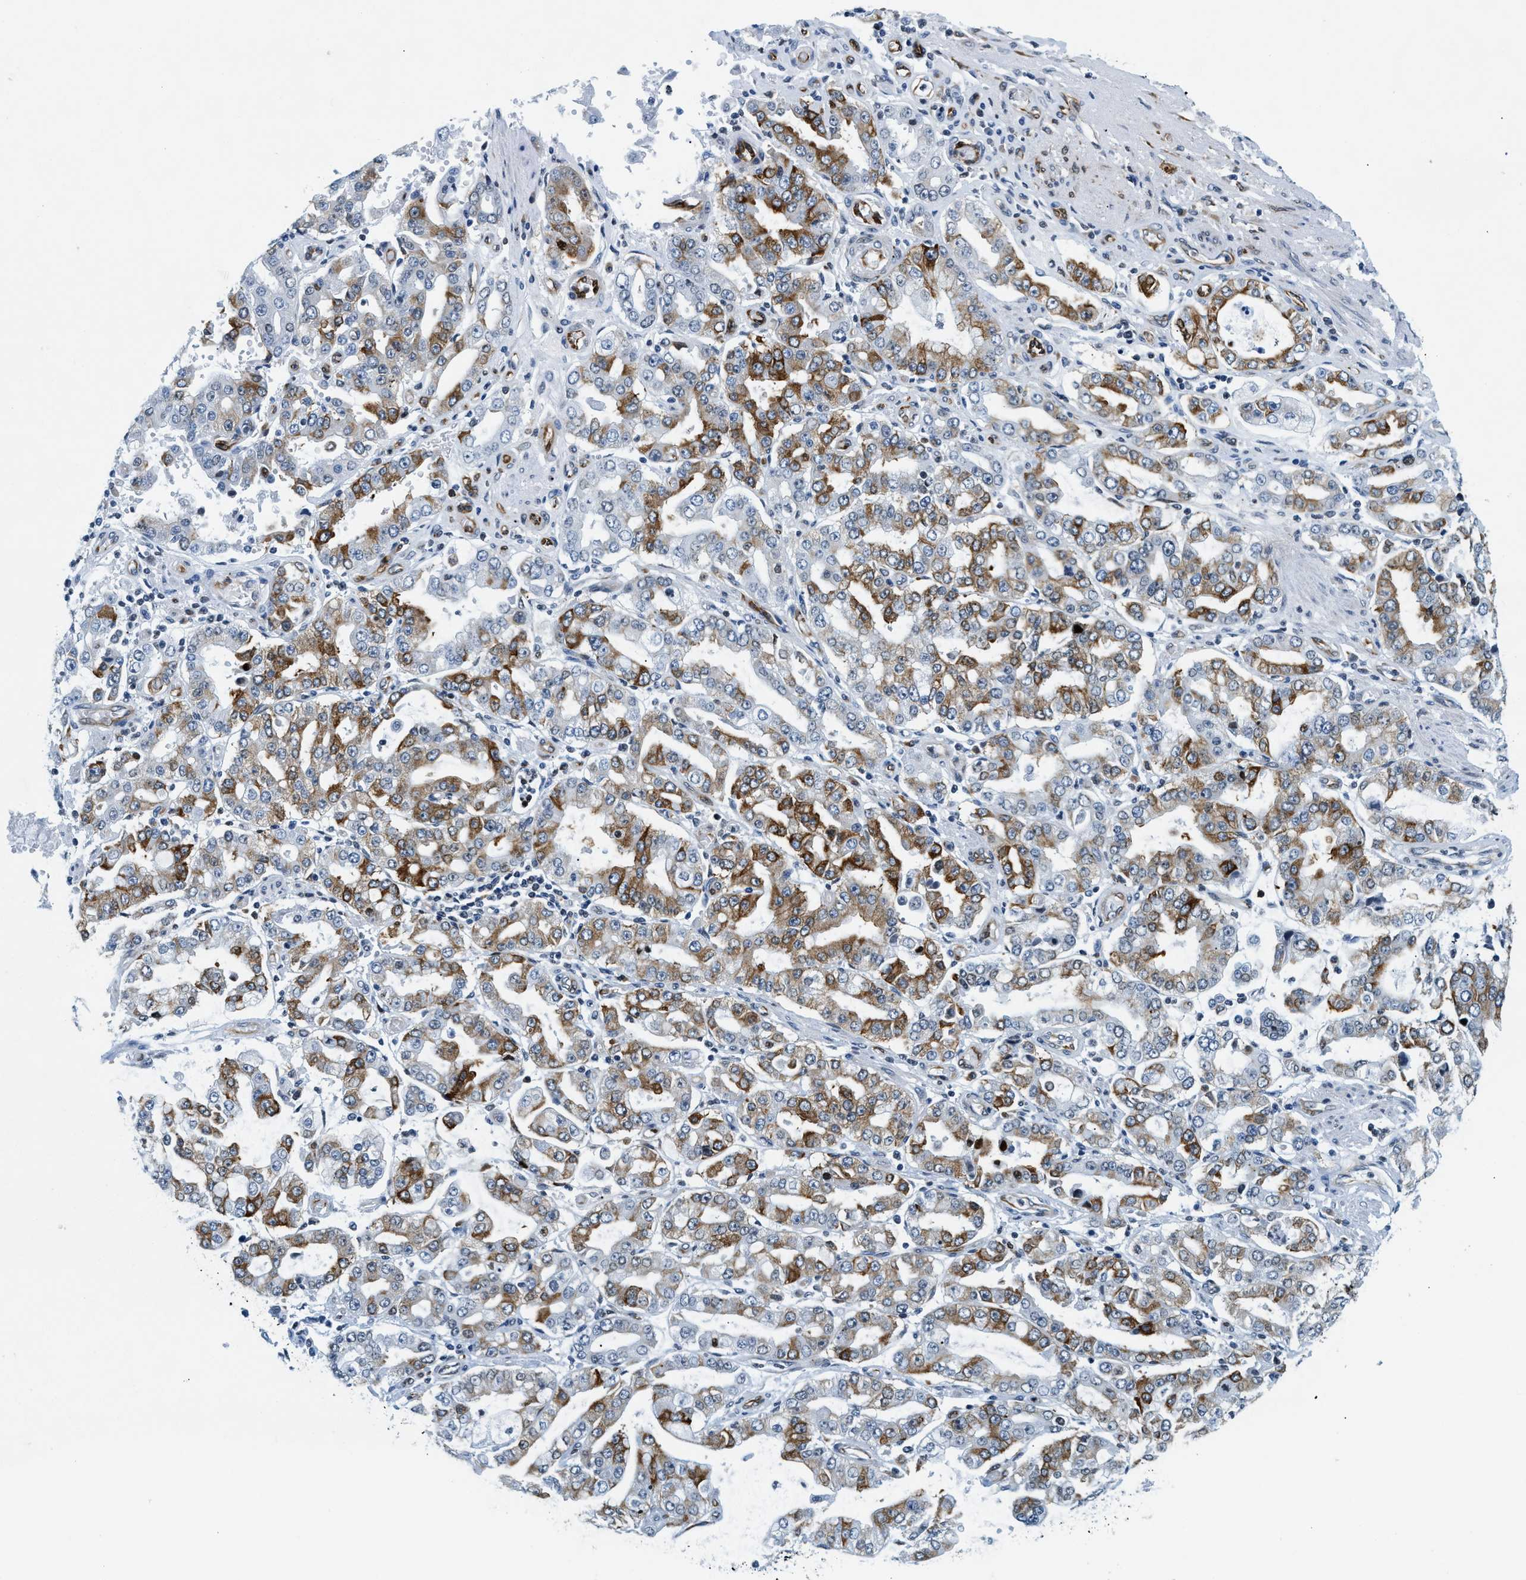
{"staining": {"intensity": "strong", "quantity": "<25%", "location": "cytoplasmic/membranous"}, "tissue": "stomach cancer", "cell_type": "Tumor cells", "image_type": "cancer", "snomed": [{"axis": "morphology", "description": "Adenocarcinoma, NOS"}, {"axis": "topography", "description": "Stomach"}], "caption": "High-power microscopy captured an immunohistochemistry photomicrograph of adenocarcinoma (stomach), revealing strong cytoplasmic/membranous expression in approximately <25% of tumor cells.", "gene": "UVRAG", "patient": {"sex": "male", "age": 76}}